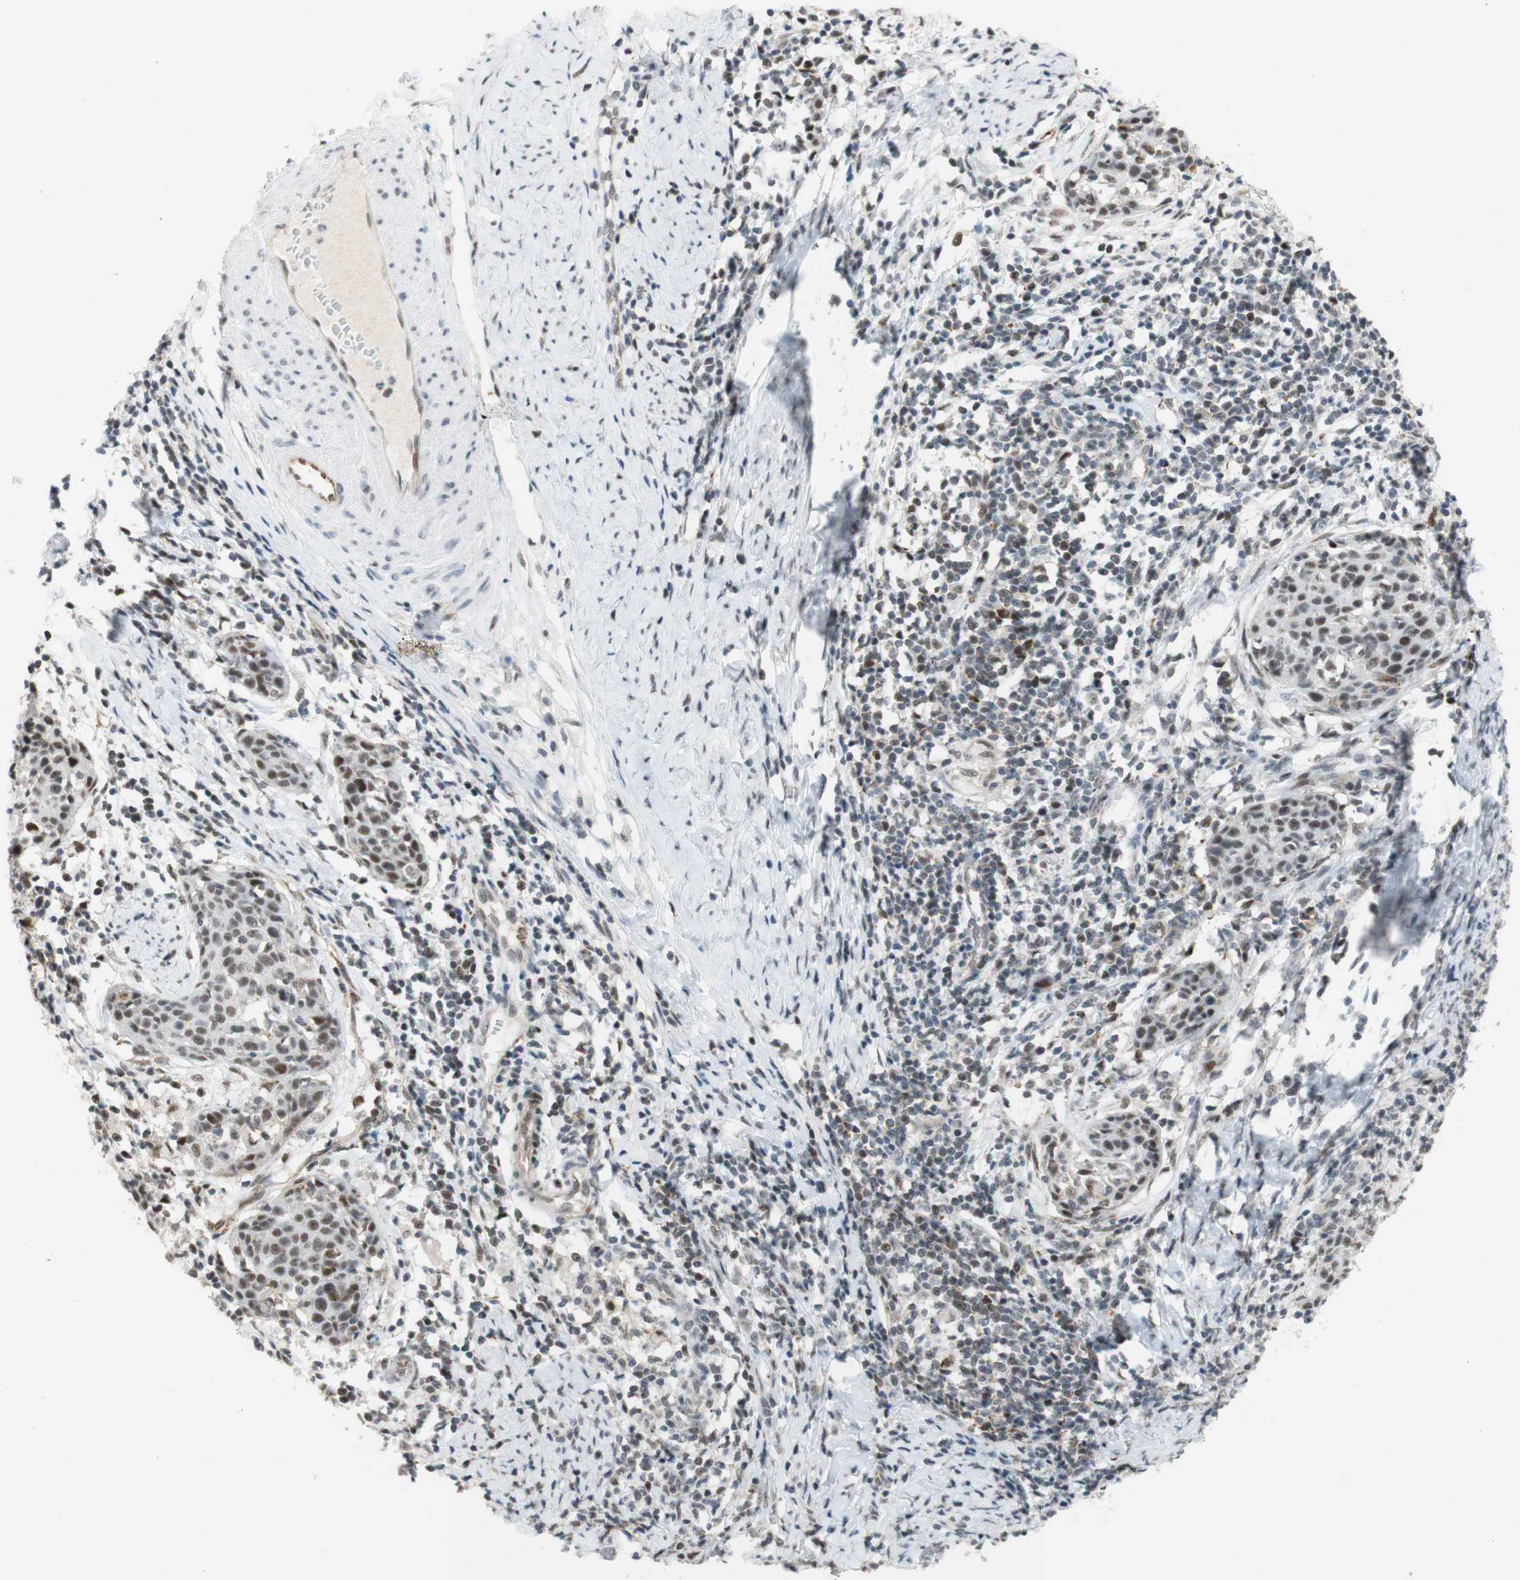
{"staining": {"intensity": "moderate", "quantity": ">75%", "location": "nuclear"}, "tissue": "cervical cancer", "cell_type": "Tumor cells", "image_type": "cancer", "snomed": [{"axis": "morphology", "description": "Squamous cell carcinoma, NOS"}, {"axis": "topography", "description": "Cervix"}], "caption": "Brown immunohistochemical staining in squamous cell carcinoma (cervical) reveals moderate nuclear positivity in about >75% of tumor cells. Nuclei are stained in blue.", "gene": "SAP18", "patient": {"sex": "female", "age": 38}}